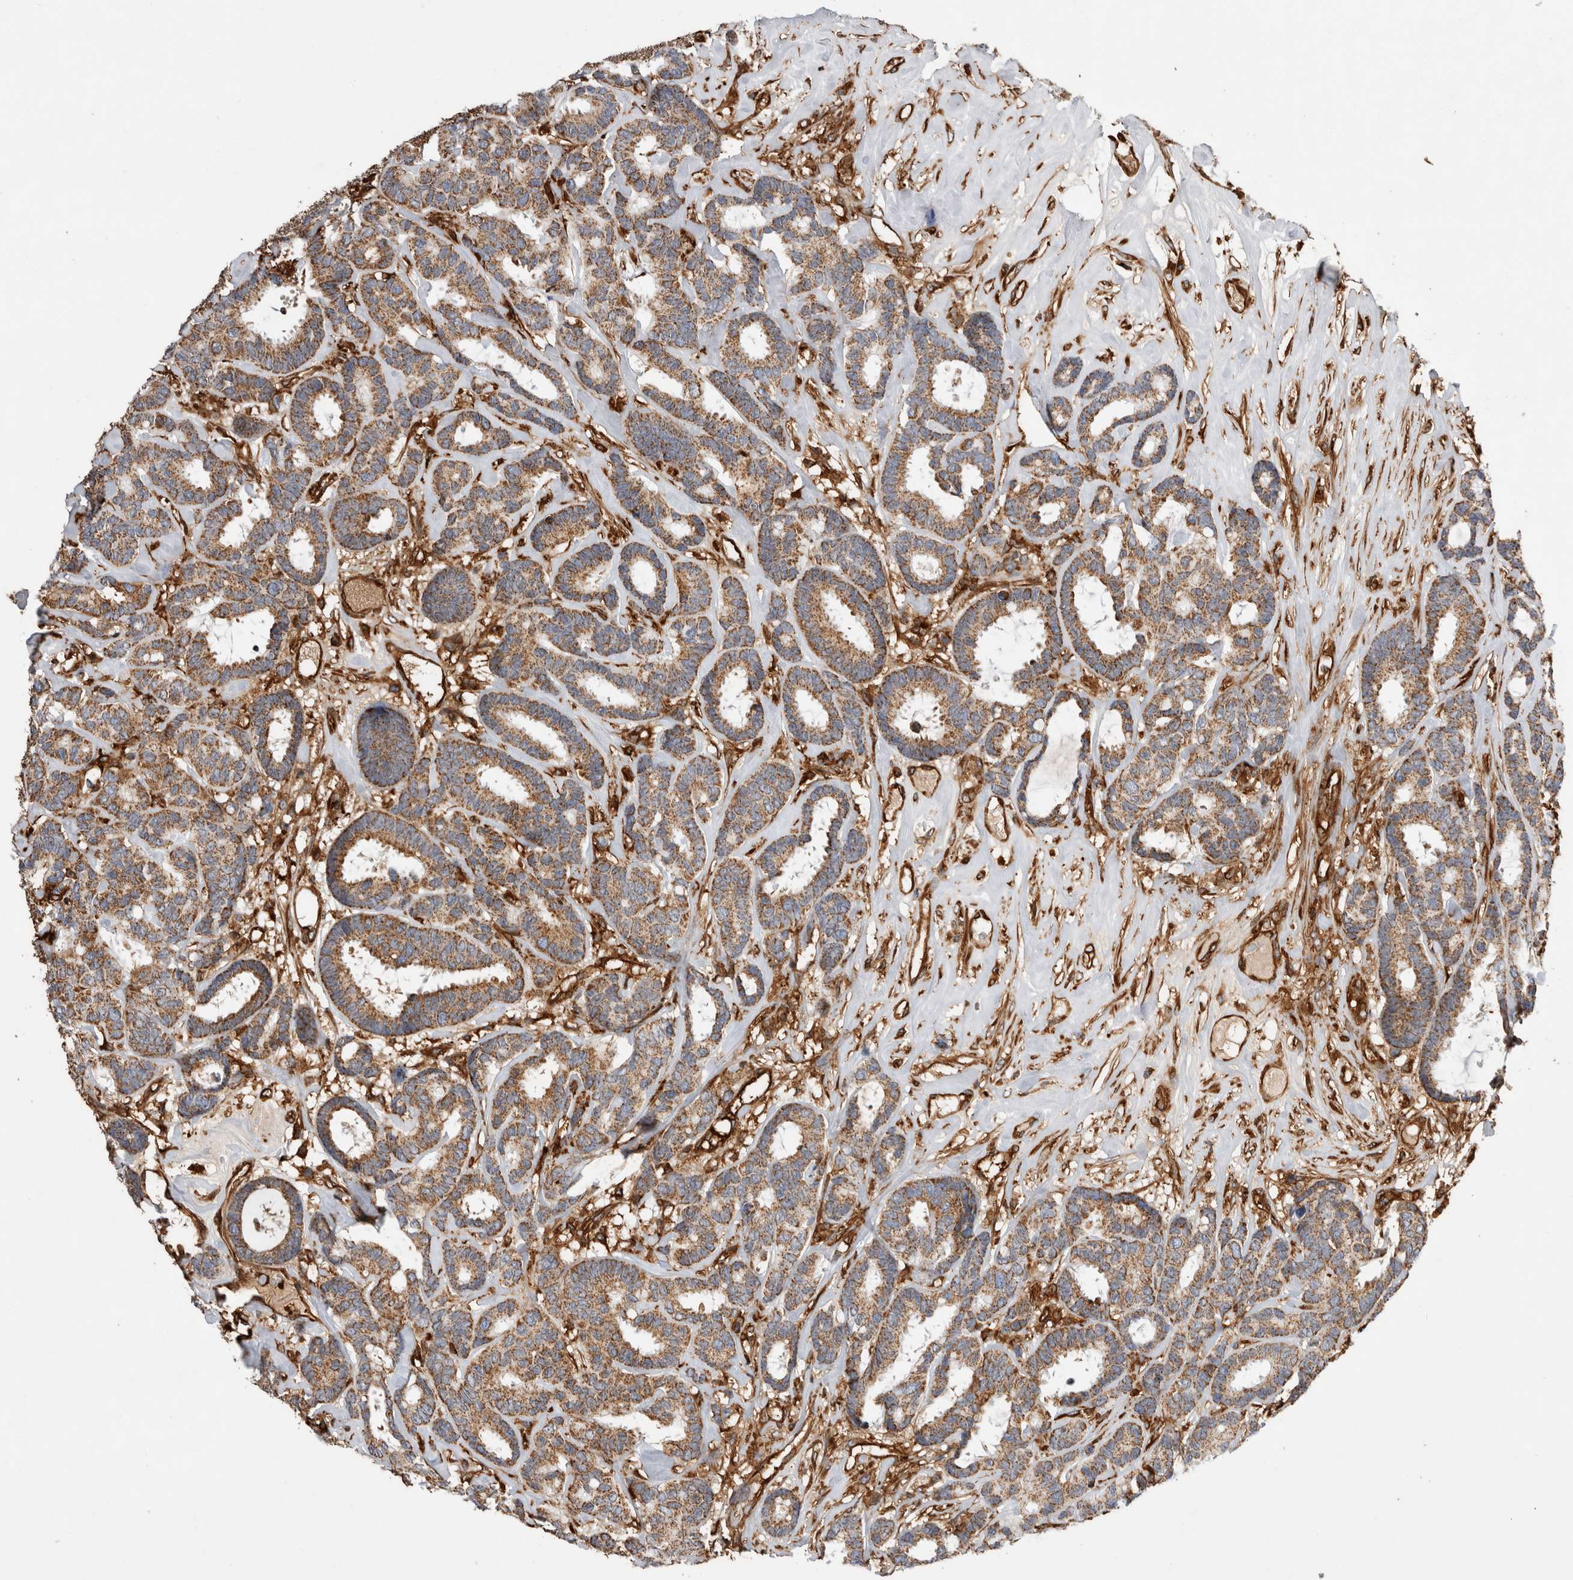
{"staining": {"intensity": "moderate", "quantity": ">75%", "location": "cytoplasmic/membranous"}, "tissue": "breast cancer", "cell_type": "Tumor cells", "image_type": "cancer", "snomed": [{"axis": "morphology", "description": "Duct carcinoma"}, {"axis": "topography", "description": "Breast"}], "caption": "A brown stain labels moderate cytoplasmic/membranous expression of a protein in human infiltrating ductal carcinoma (breast) tumor cells.", "gene": "ZNF397", "patient": {"sex": "female", "age": 87}}